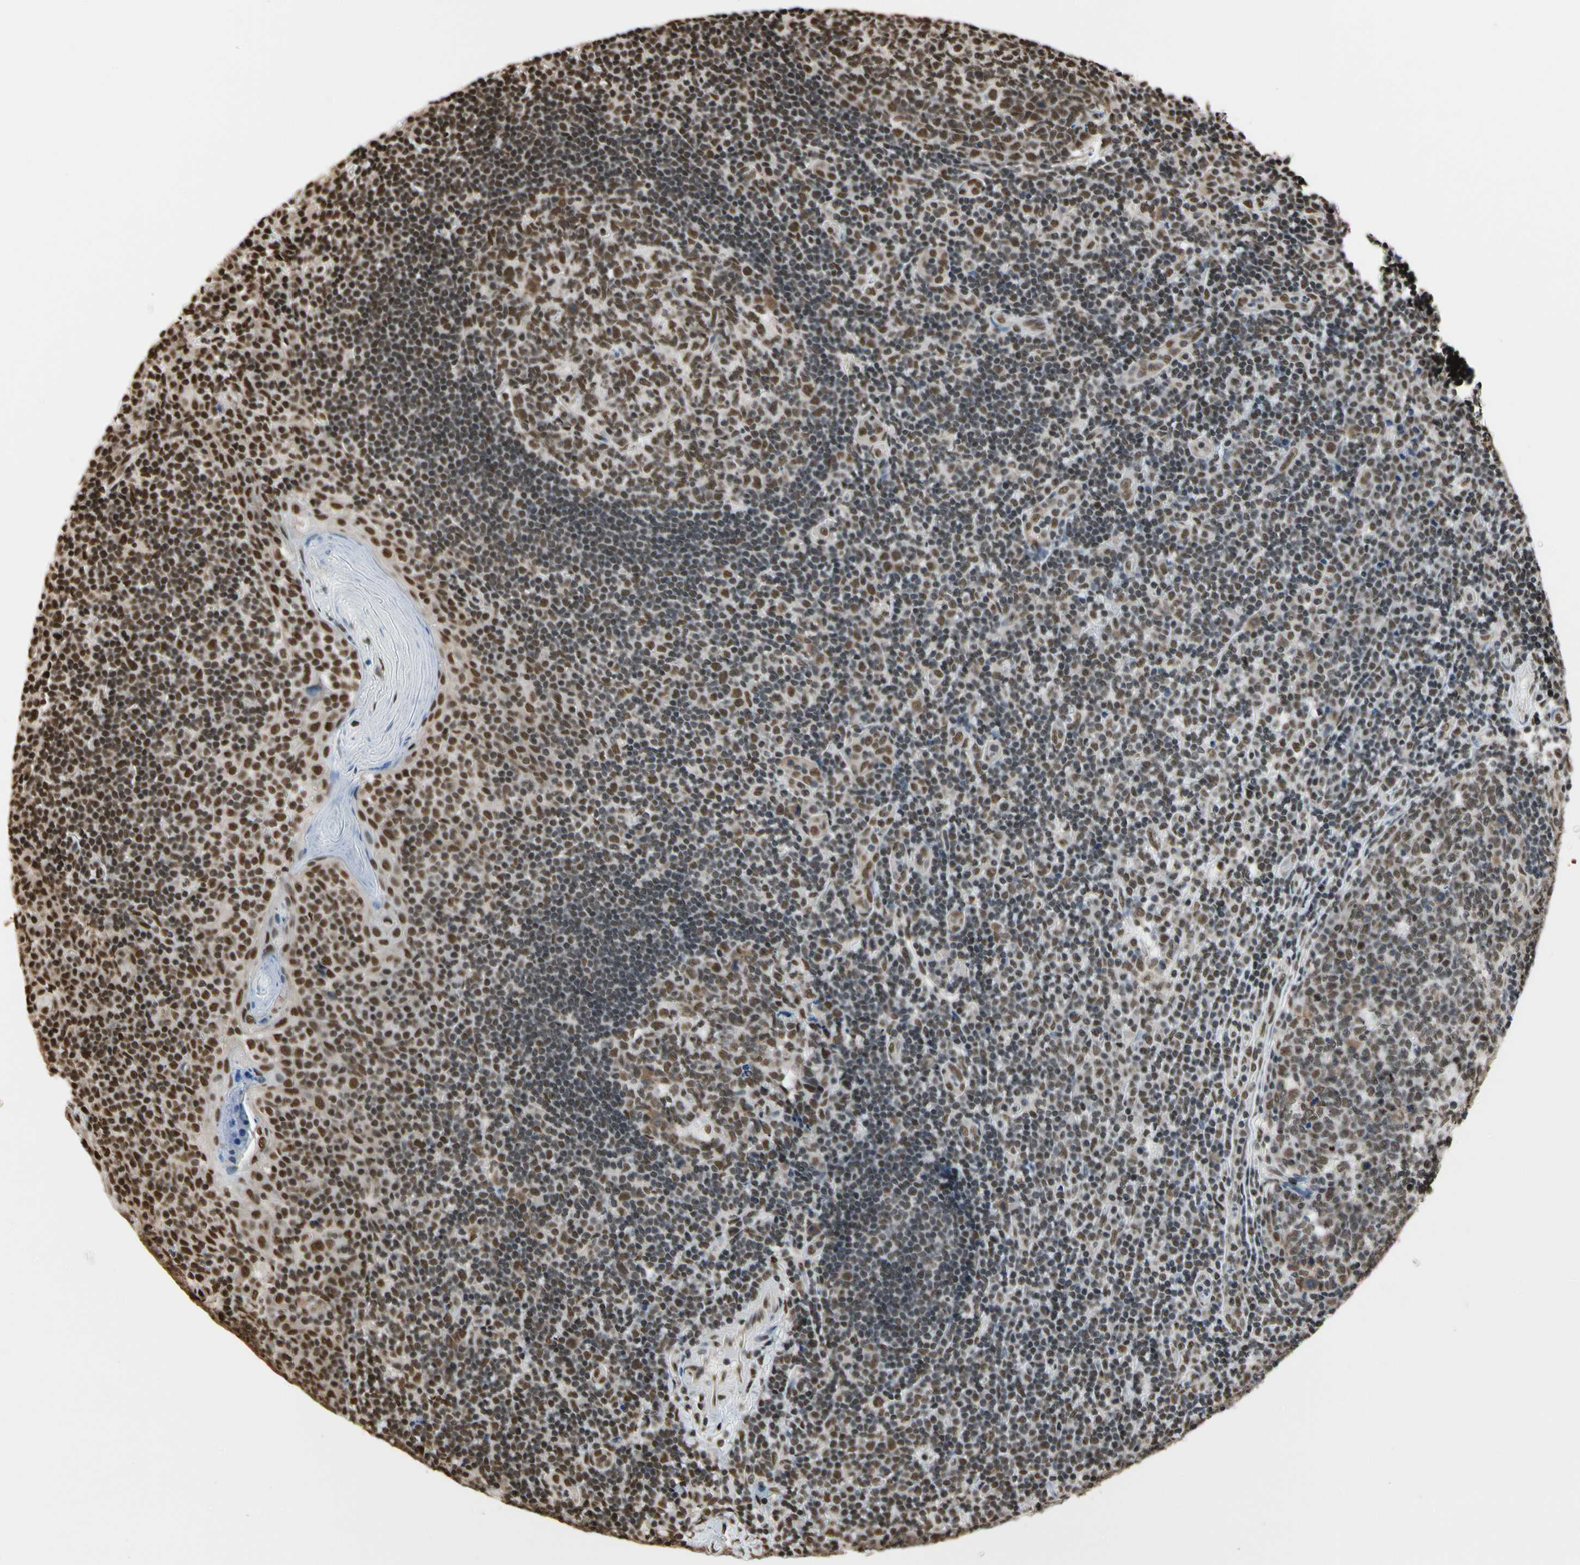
{"staining": {"intensity": "moderate", "quantity": ">75%", "location": "nuclear"}, "tissue": "tonsil", "cell_type": "Germinal center cells", "image_type": "normal", "snomed": [{"axis": "morphology", "description": "Normal tissue, NOS"}, {"axis": "topography", "description": "Tonsil"}], "caption": "High-power microscopy captured an immunohistochemistry (IHC) photomicrograph of benign tonsil, revealing moderate nuclear positivity in about >75% of germinal center cells.", "gene": "HNRNPK", "patient": {"sex": "female", "age": 40}}